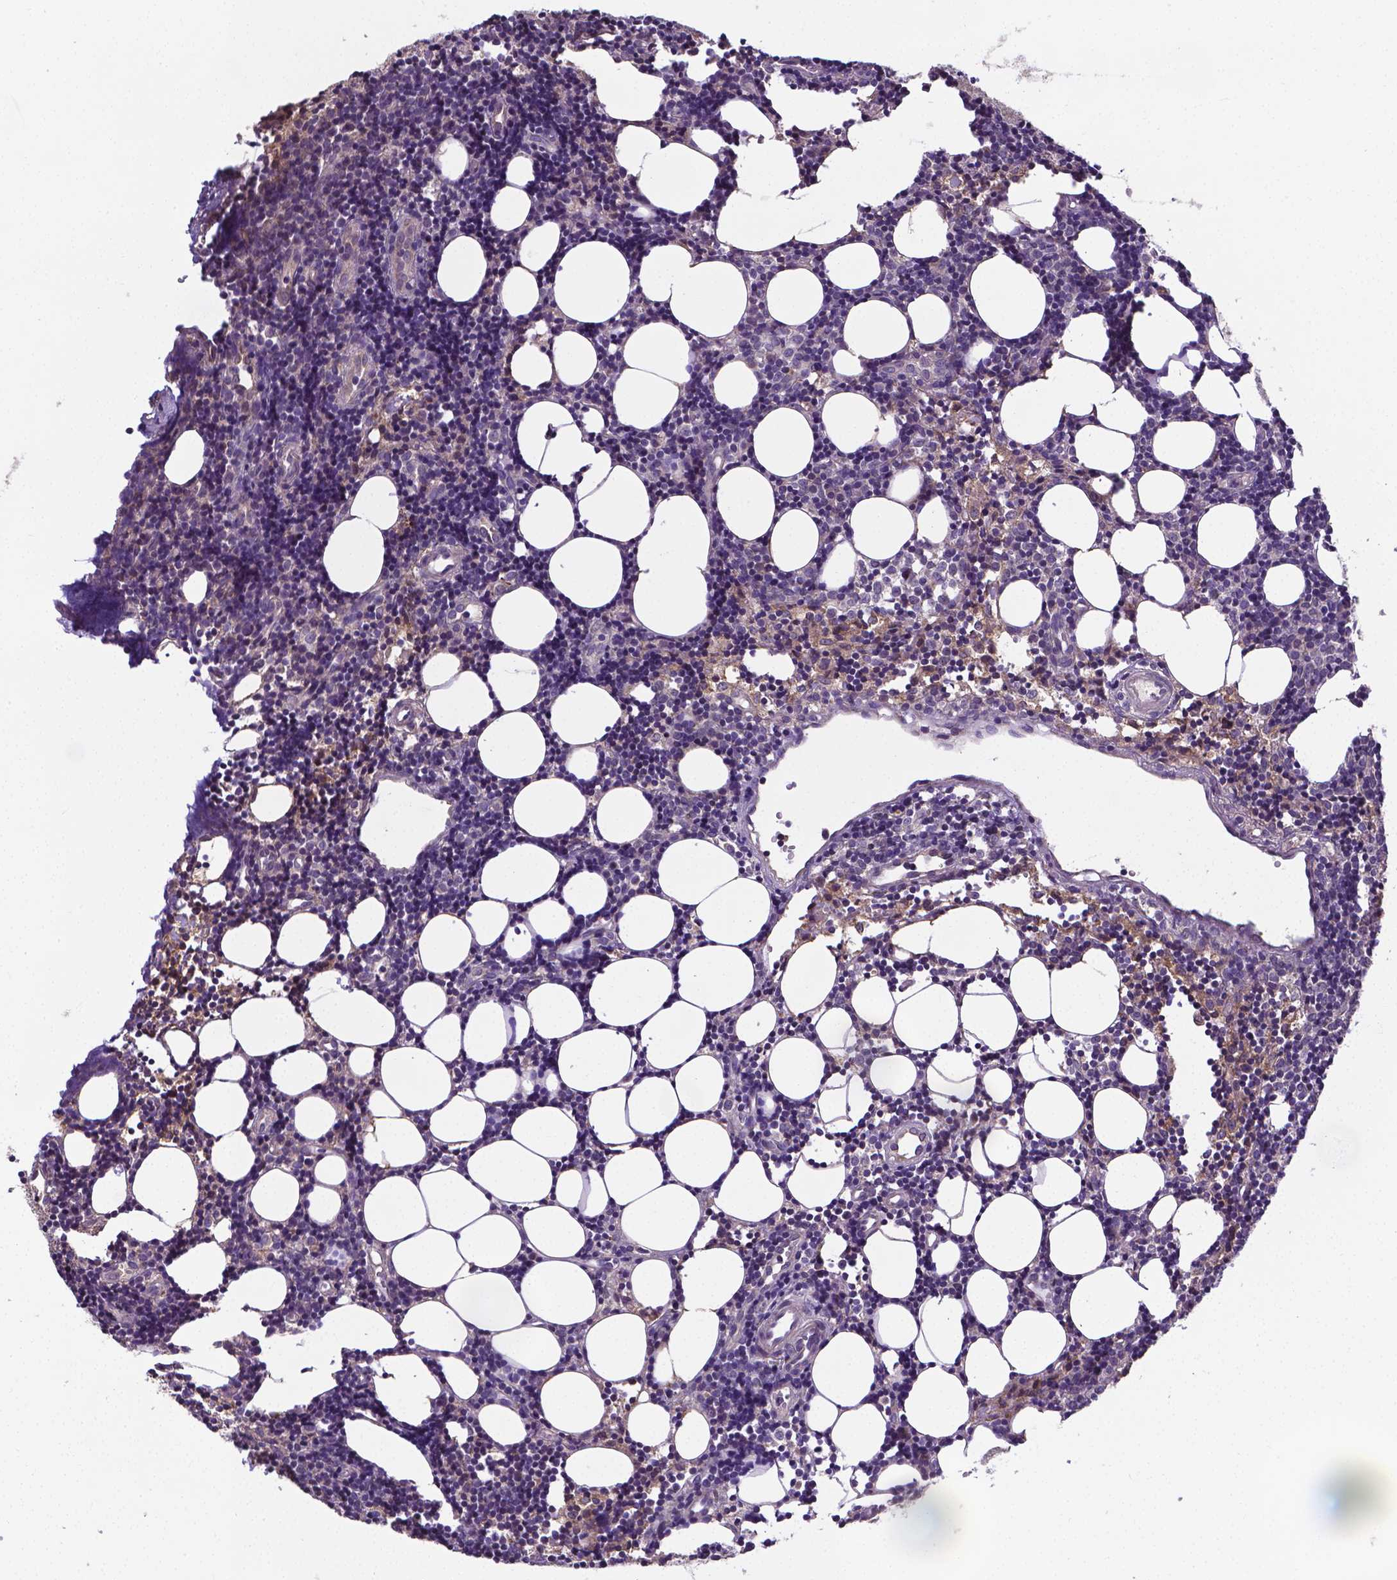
{"staining": {"intensity": "negative", "quantity": "none", "location": "none"}, "tissue": "lymph node", "cell_type": "Germinal center cells", "image_type": "normal", "snomed": [{"axis": "morphology", "description": "Normal tissue, NOS"}, {"axis": "topography", "description": "Lymph node"}], "caption": "The immunohistochemistry histopathology image has no significant expression in germinal center cells of lymph node.", "gene": "GPR63", "patient": {"sex": "female", "age": 41}}